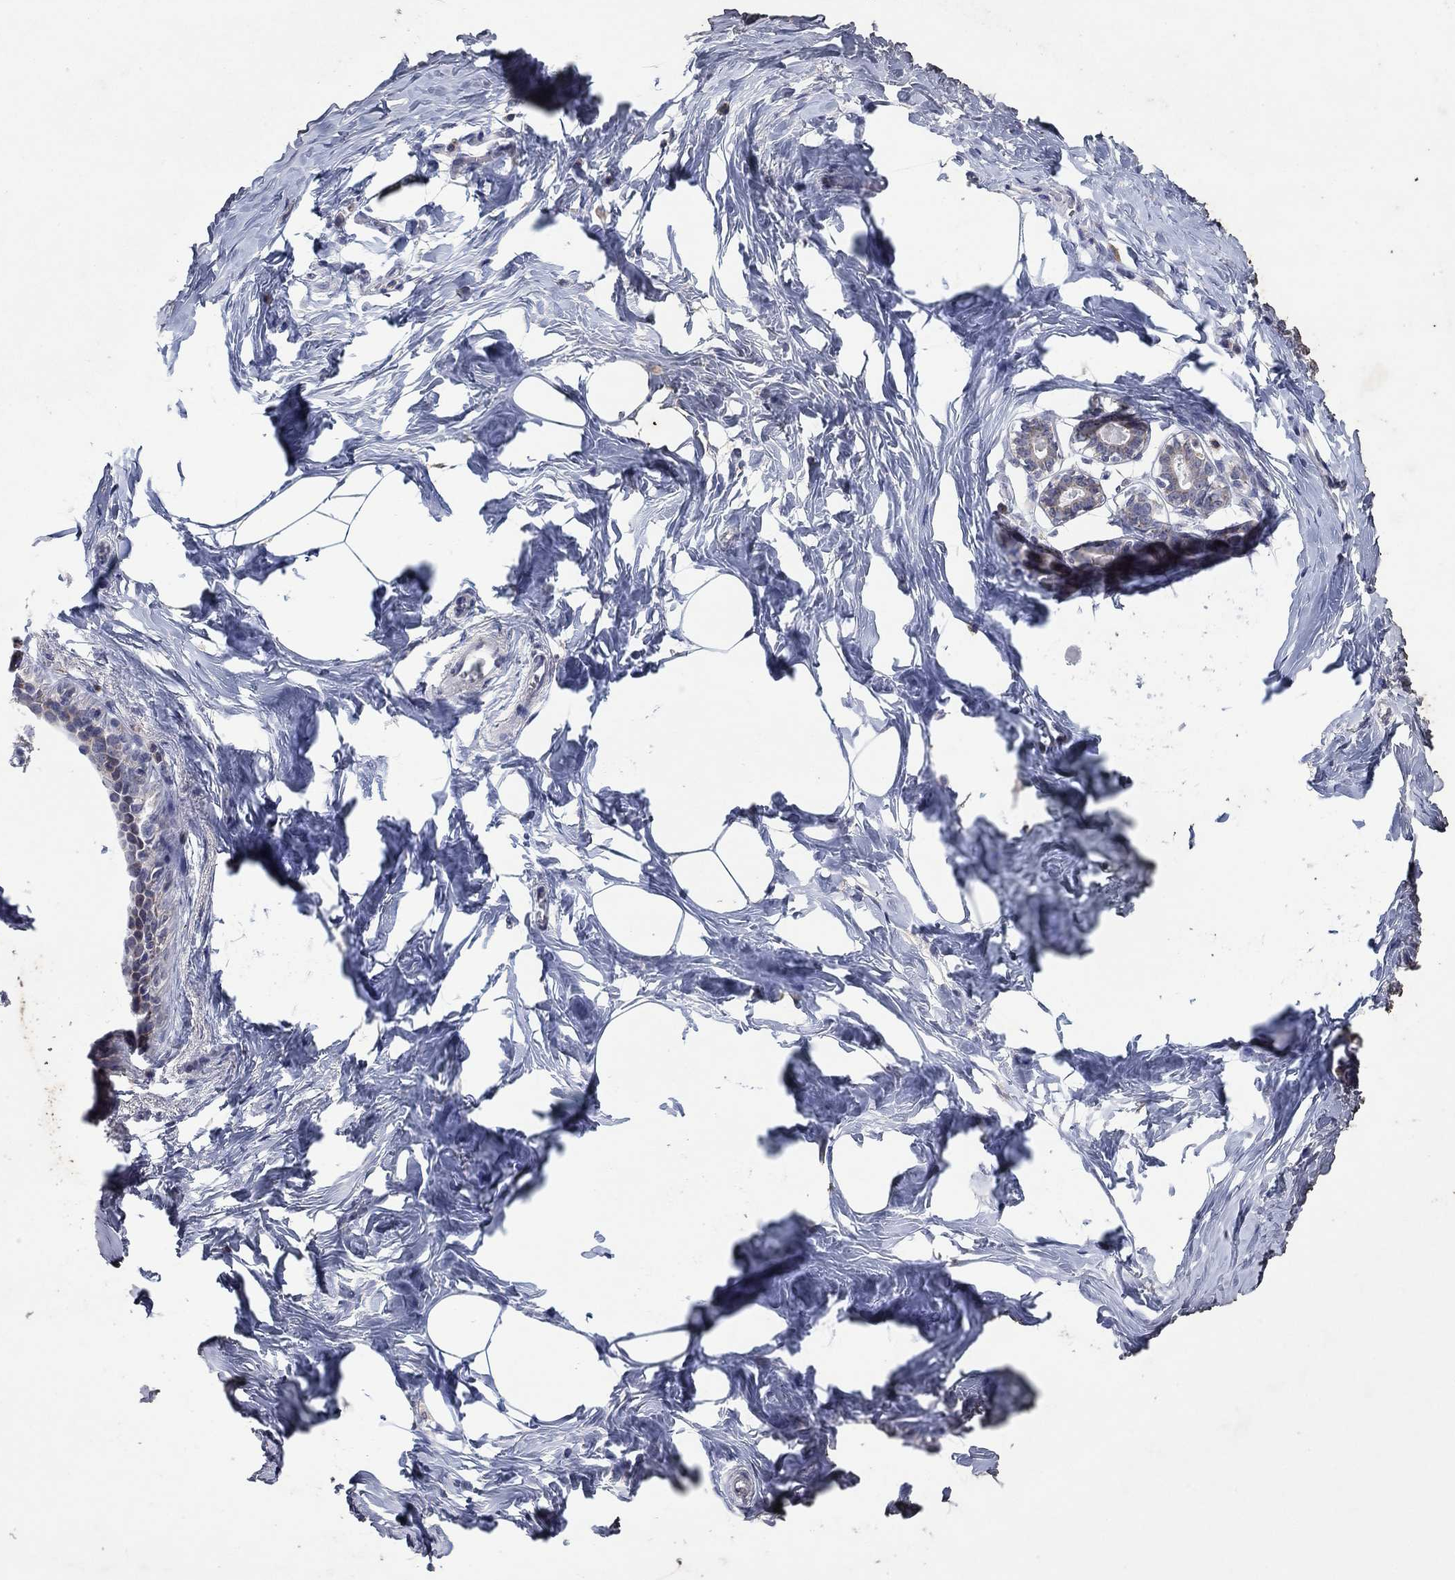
{"staining": {"intensity": "negative", "quantity": "none", "location": "none"}, "tissue": "breast", "cell_type": "Adipocytes", "image_type": "normal", "snomed": [{"axis": "morphology", "description": "Normal tissue, NOS"}, {"axis": "morphology", "description": "Lobular carcinoma, in situ"}, {"axis": "topography", "description": "Breast"}], "caption": "This is a histopathology image of immunohistochemistry staining of benign breast, which shows no staining in adipocytes. The staining was performed using DAB to visualize the protein expression in brown, while the nuclei were stained in blue with hematoxylin (Magnification: 20x).", "gene": "SDC1", "patient": {"sex": "female", "age": 35}}